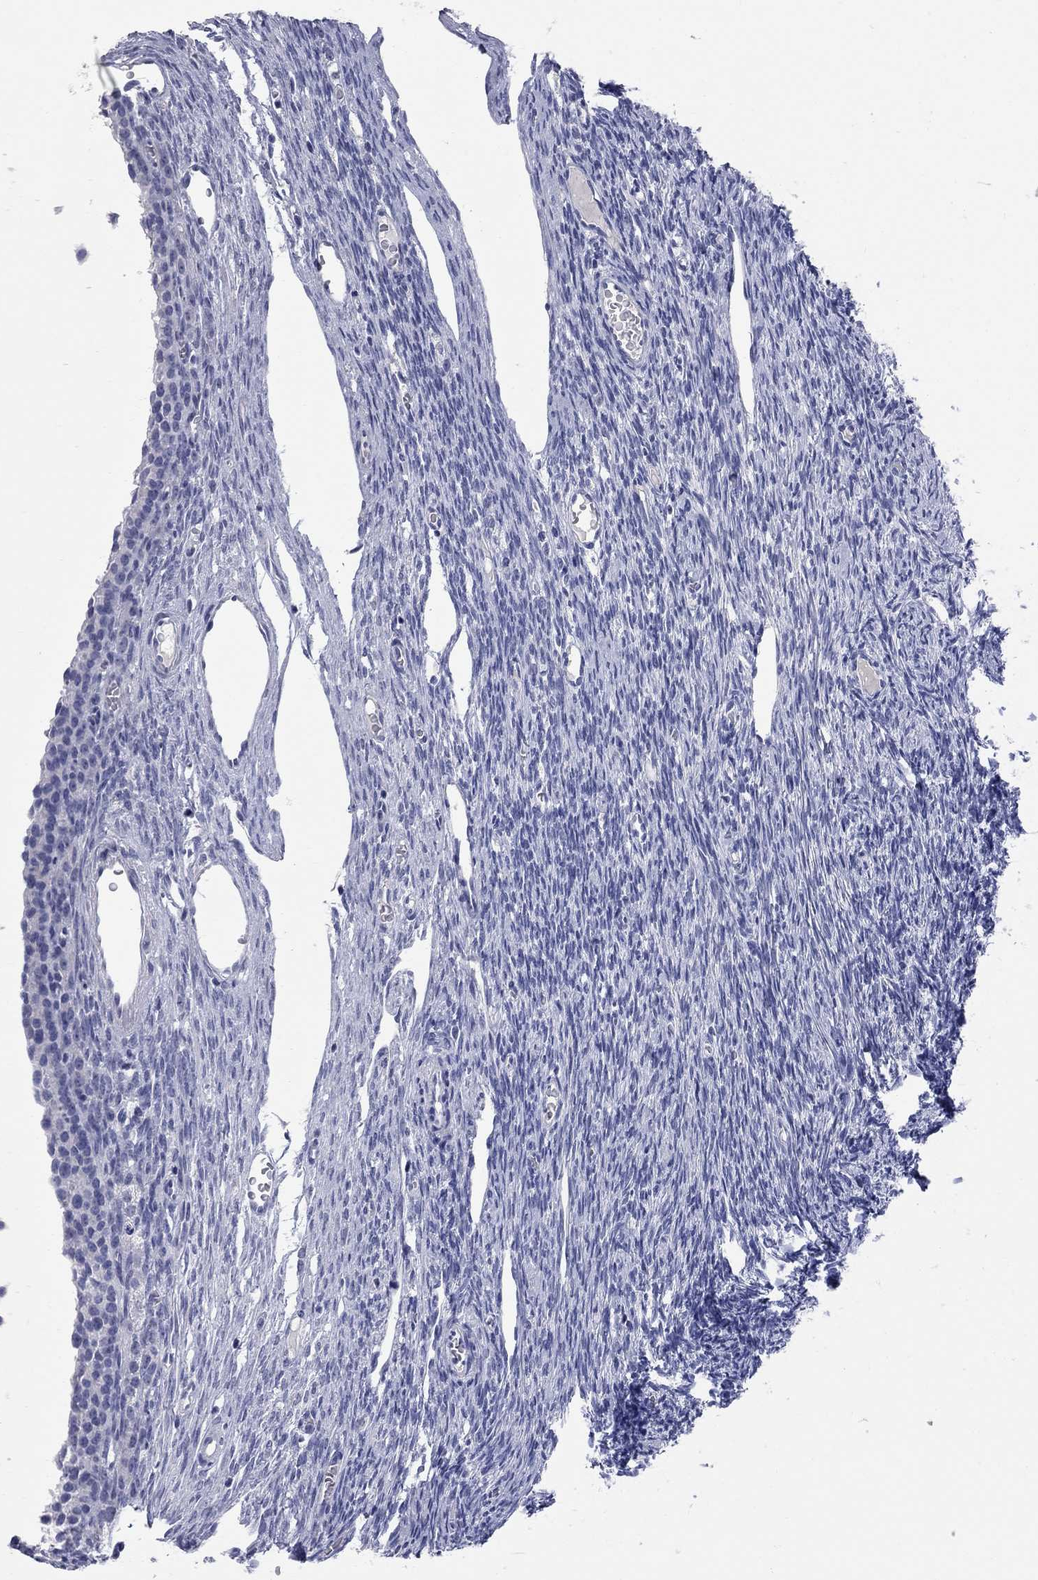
{"staining": {"intensity": "negative", "quantity": "none", "location": "none"}, "tissue": "ovary", "cell_type": "Follicle cells", "image_type": "normal", "snomed": [{"axis": "morphology", "description": "Normal tissue, NOS"}, {"axis": "topography", "description": "Ovary"}], "caption": "Follicle cells show no significant protein expression in benign ovary. (DAB IHC with hematoxylin counter stain).", "gene": "FAM221B", "patient": {"sex": "female", "age": 27}}